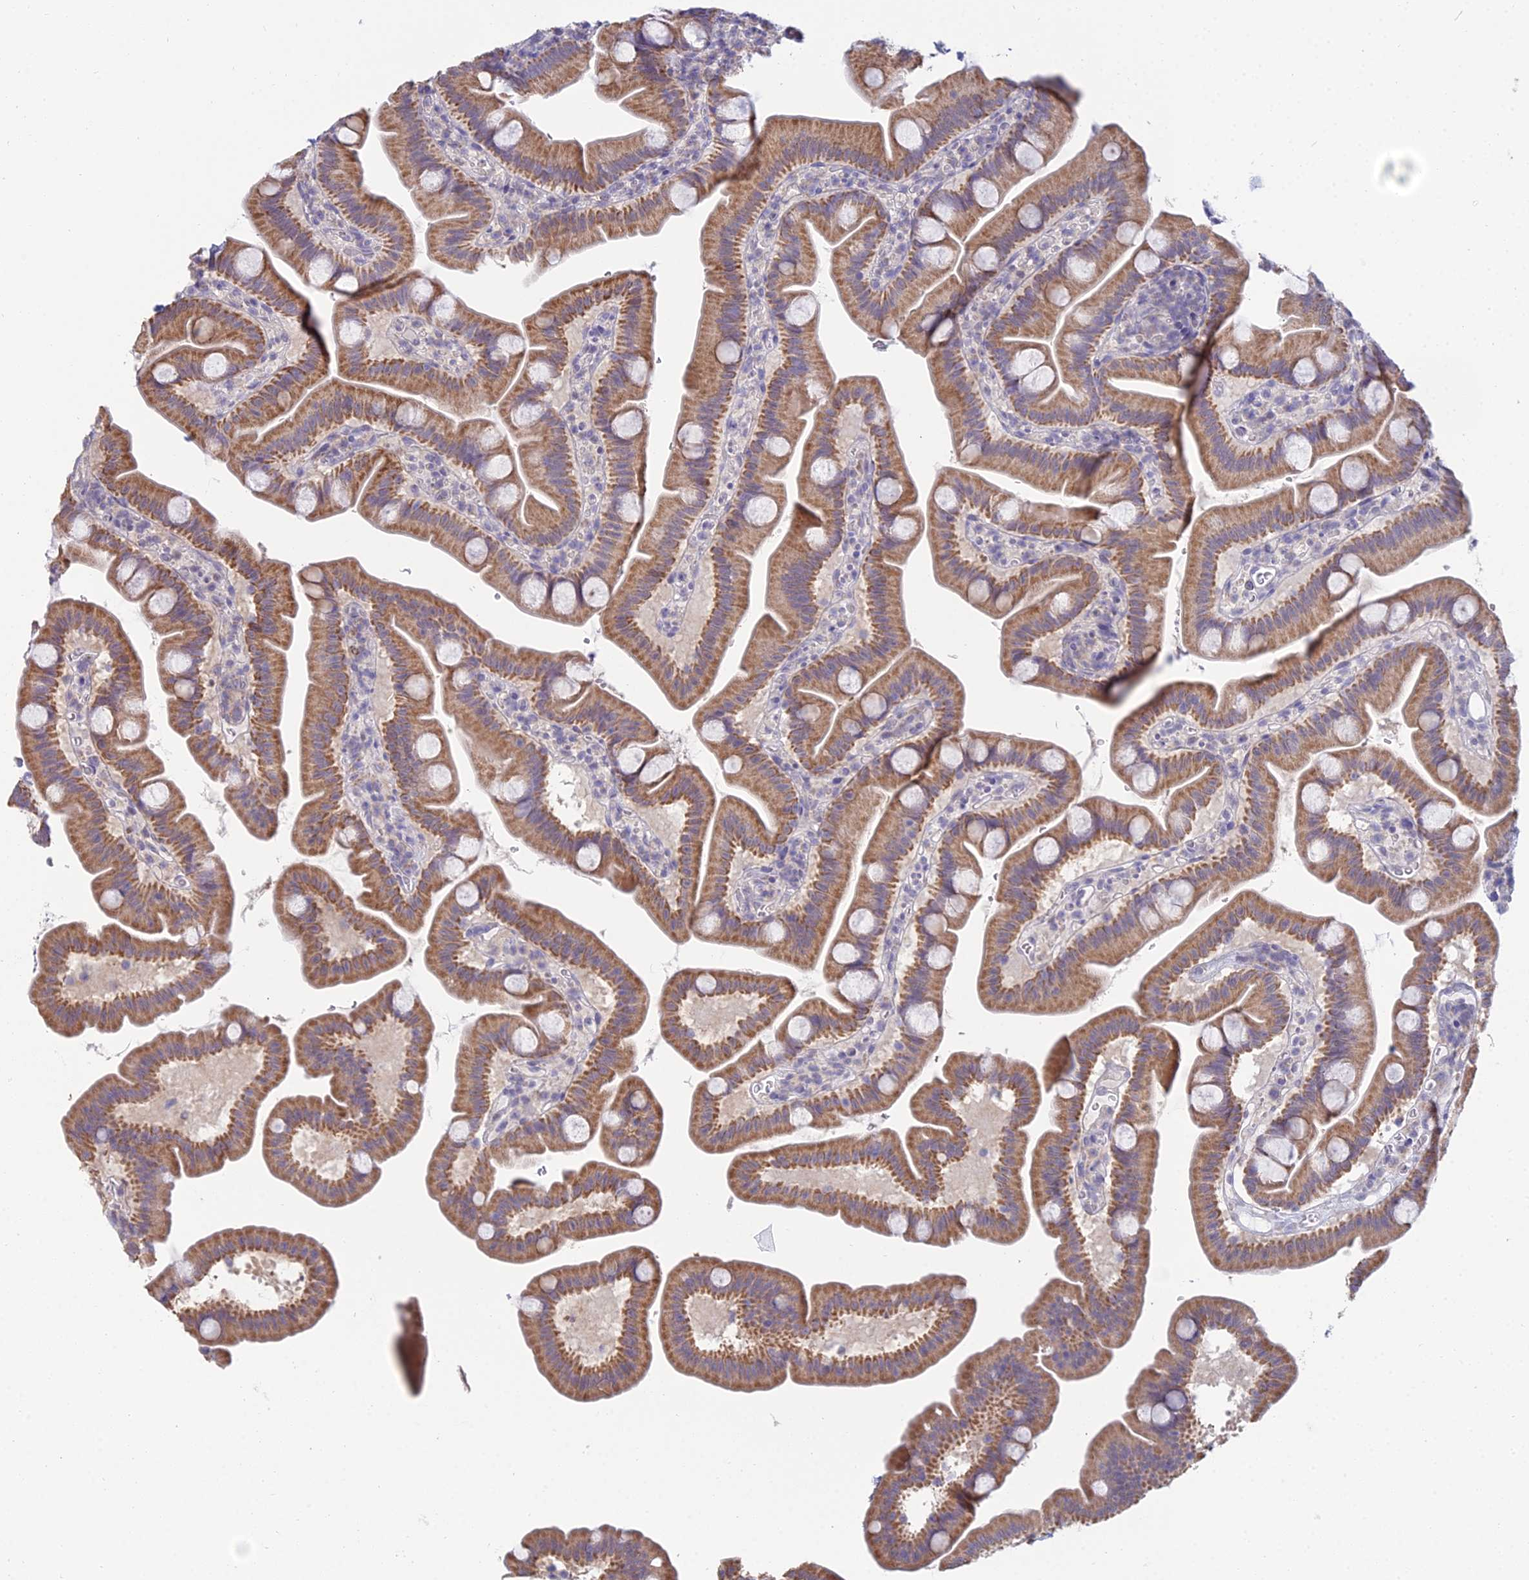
{"staining": {"intensity": "moderate", "quantity": ">75%", "location": "cytoplasmic/membranous"}, "tissue": "small intestine", "cell_type": "Glandular cells", "image_type": "normal", "snomed": [{"axis": "morphology", "description": "Normal tissue, NOS"}, {"axis": "topography", "description": "Small intestine"}], "caption": "Benign small intestine demonstrates moderate cytoplasmic/membranous positivity in approximately >75% of glandular cells.", "gene": "CFAP206", "patient": {"sex": "female", "age": 68}}